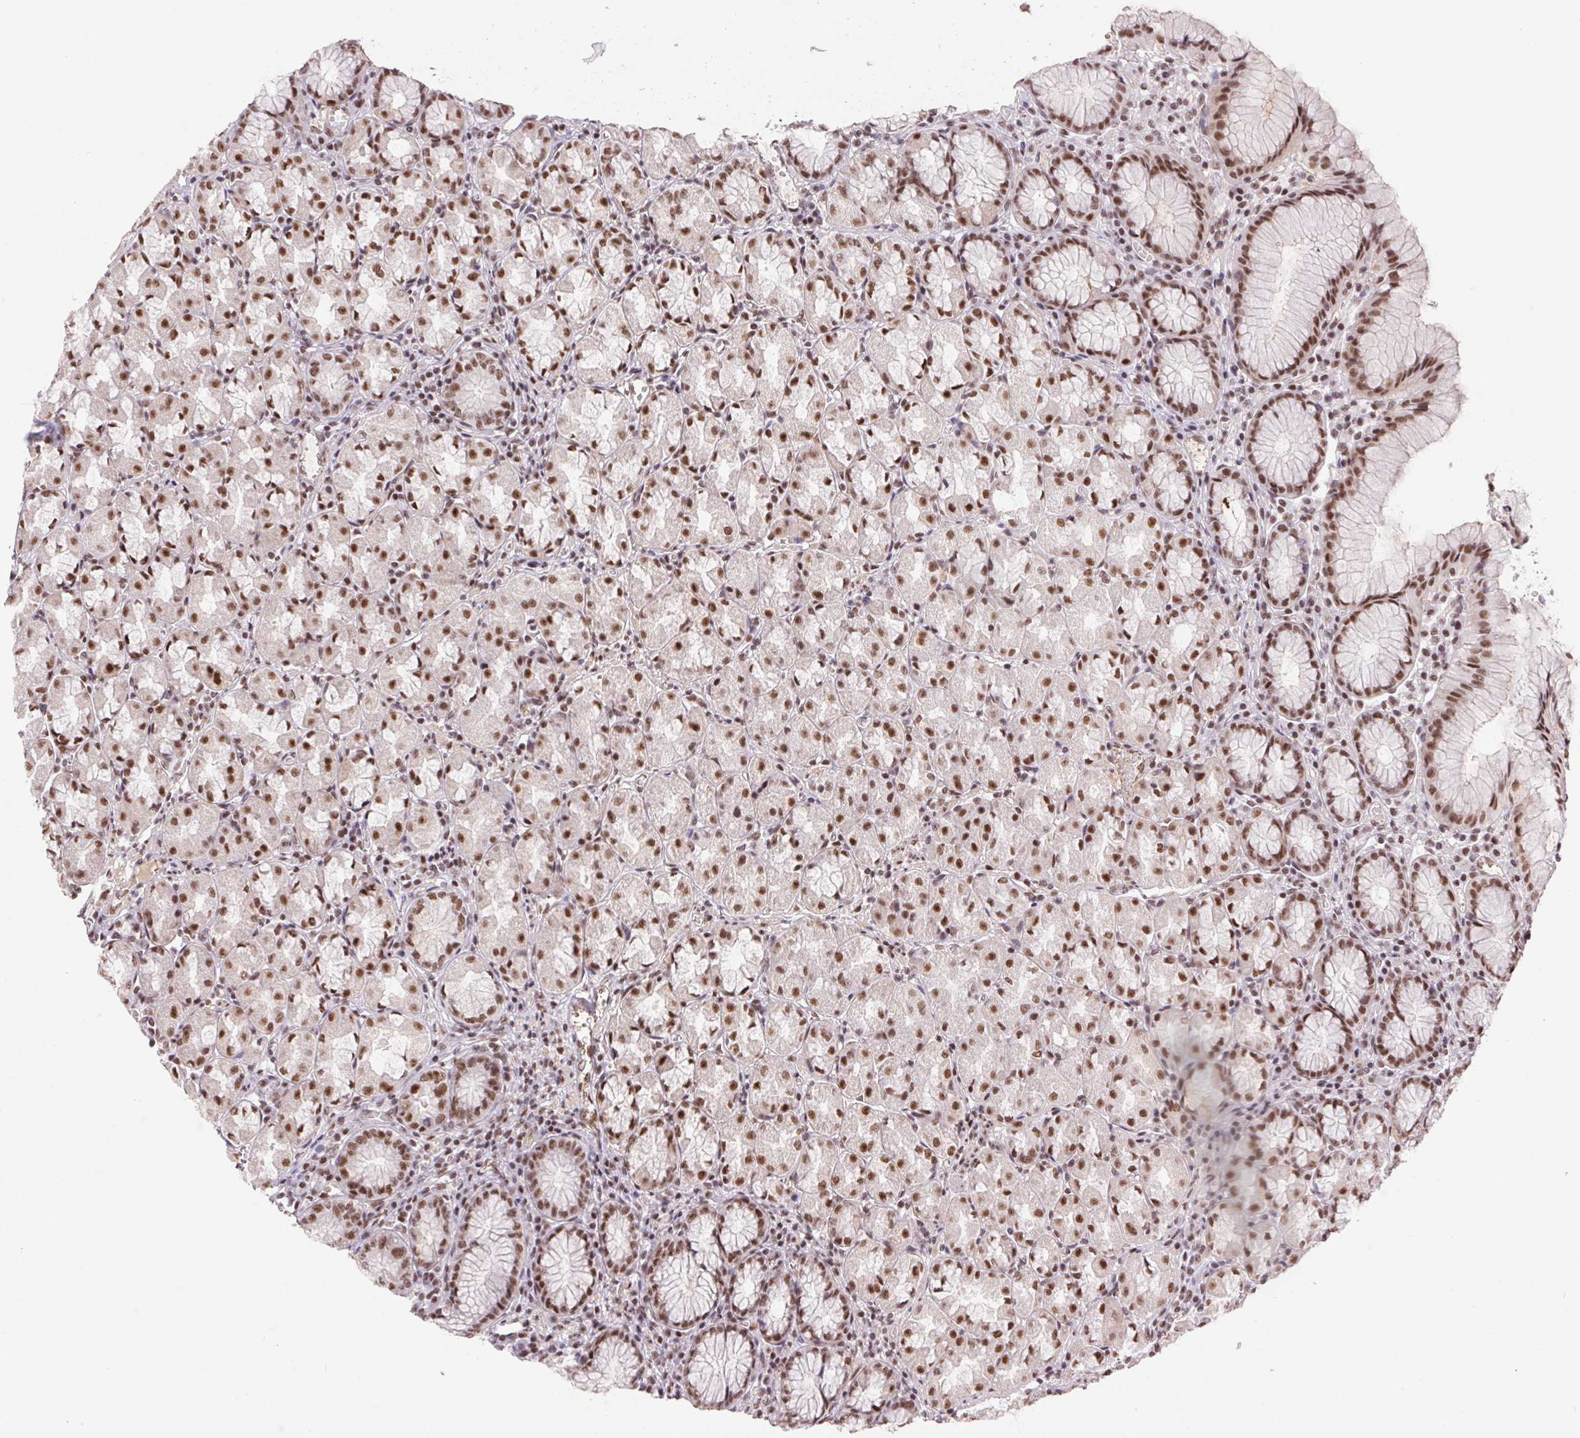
{"staining": {"intensity": "moderate", "quantity": ">75%", "location": "nuclear"}, "tissue": "stomach", "cell_type": "Glandular cells", "image_type": "normal", "snomed": [{"axis": "morphology", "description": "Normal tissue, NOS"}, {"axis": "topography", "description": "Stomach"}], "caption": "Glandular cells show moderate nuclear expression in about >75% of cells in benign stomach. The protein of interest is shown in brown color, while the nuclei are stained blue.", "gene": "DDX17", "patient": {"sex": "male", "age": 55}}